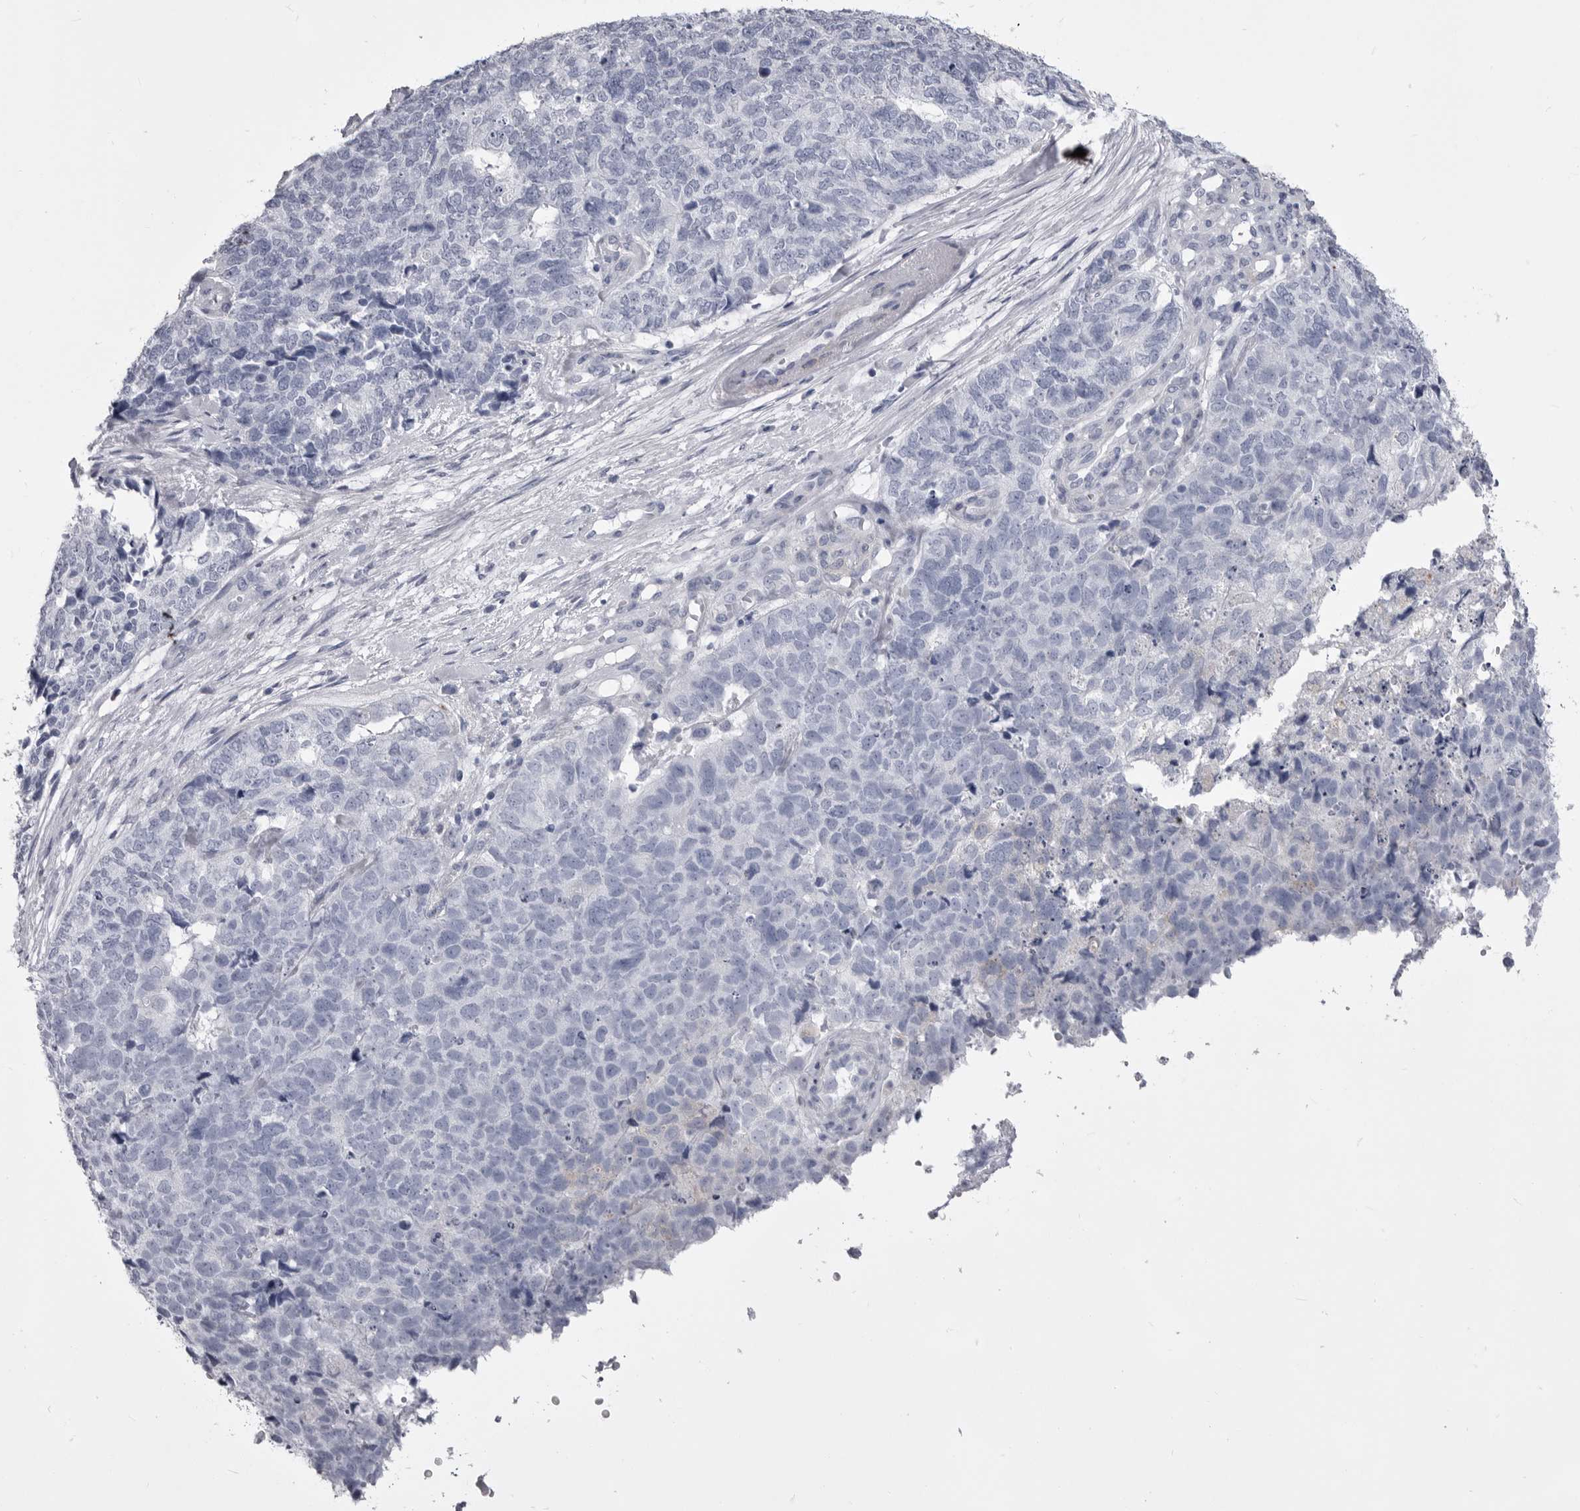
{"staining": {"intensity": "negative", "quantity": "none", "location": "none"}, "tissue": "cervical cancer", "cell_type": "Tumor cells", "image_type": "cancer", "snomed": [{"axis": "morphology", "description": "Squamous cell carcinoma, NOS"}, {"axis": "topography", "description": "Cervix"}], "caption": "An image of human cervical cancer (squamous cell carcinoma) is negative for staining in tumor cells. (Stains: DAB (3,3'-diaminobenzidine) IHC with hematoxylin counter stain, Microscopy: brightfield microscopy at high magnification).", "gene": "ANK2", "patient": {"sex": "female", "age": 63}}